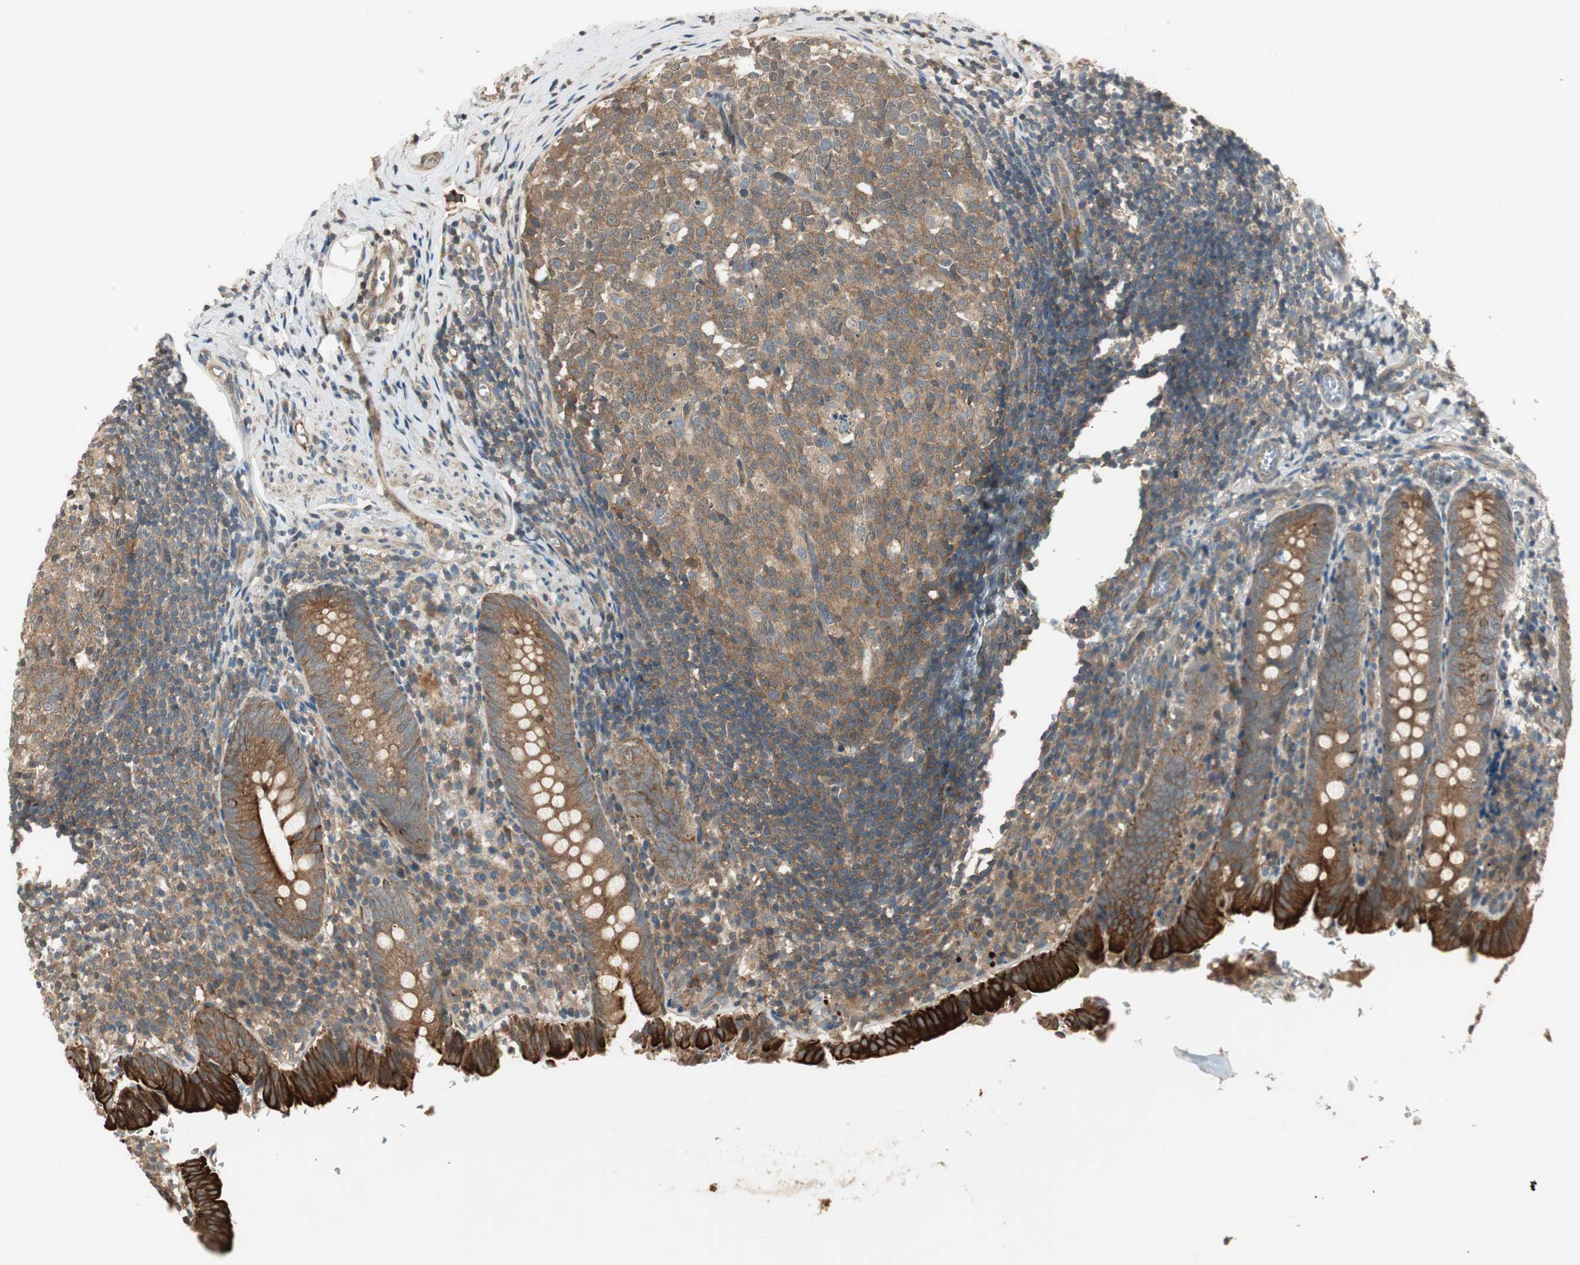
{"staining": {"intensity": "strong", "quantity": ">75%", "location": "cytoplasmic/membranous"}, "tissue": "appendix", "cell_type": "Glandular cells", "image_type": "normal", "snomed": [{"axis": "morphology", "description": "Normal tissue, NOS"}, {"axis": "topography", "description": "Appendix"}], "caption": "Immunohistochemistry (IHC) (DAB (3,3'-diaminobenzidine)) staining of unremarkable human appendix reveals strong cytoplasmic/membranous protein expression in about >75% of glandular cells. (Brightfield microscopy of DAB IHC at high magnification).", "gene": "PFDN5", "patient": {"sex": "female", "age": 10}}